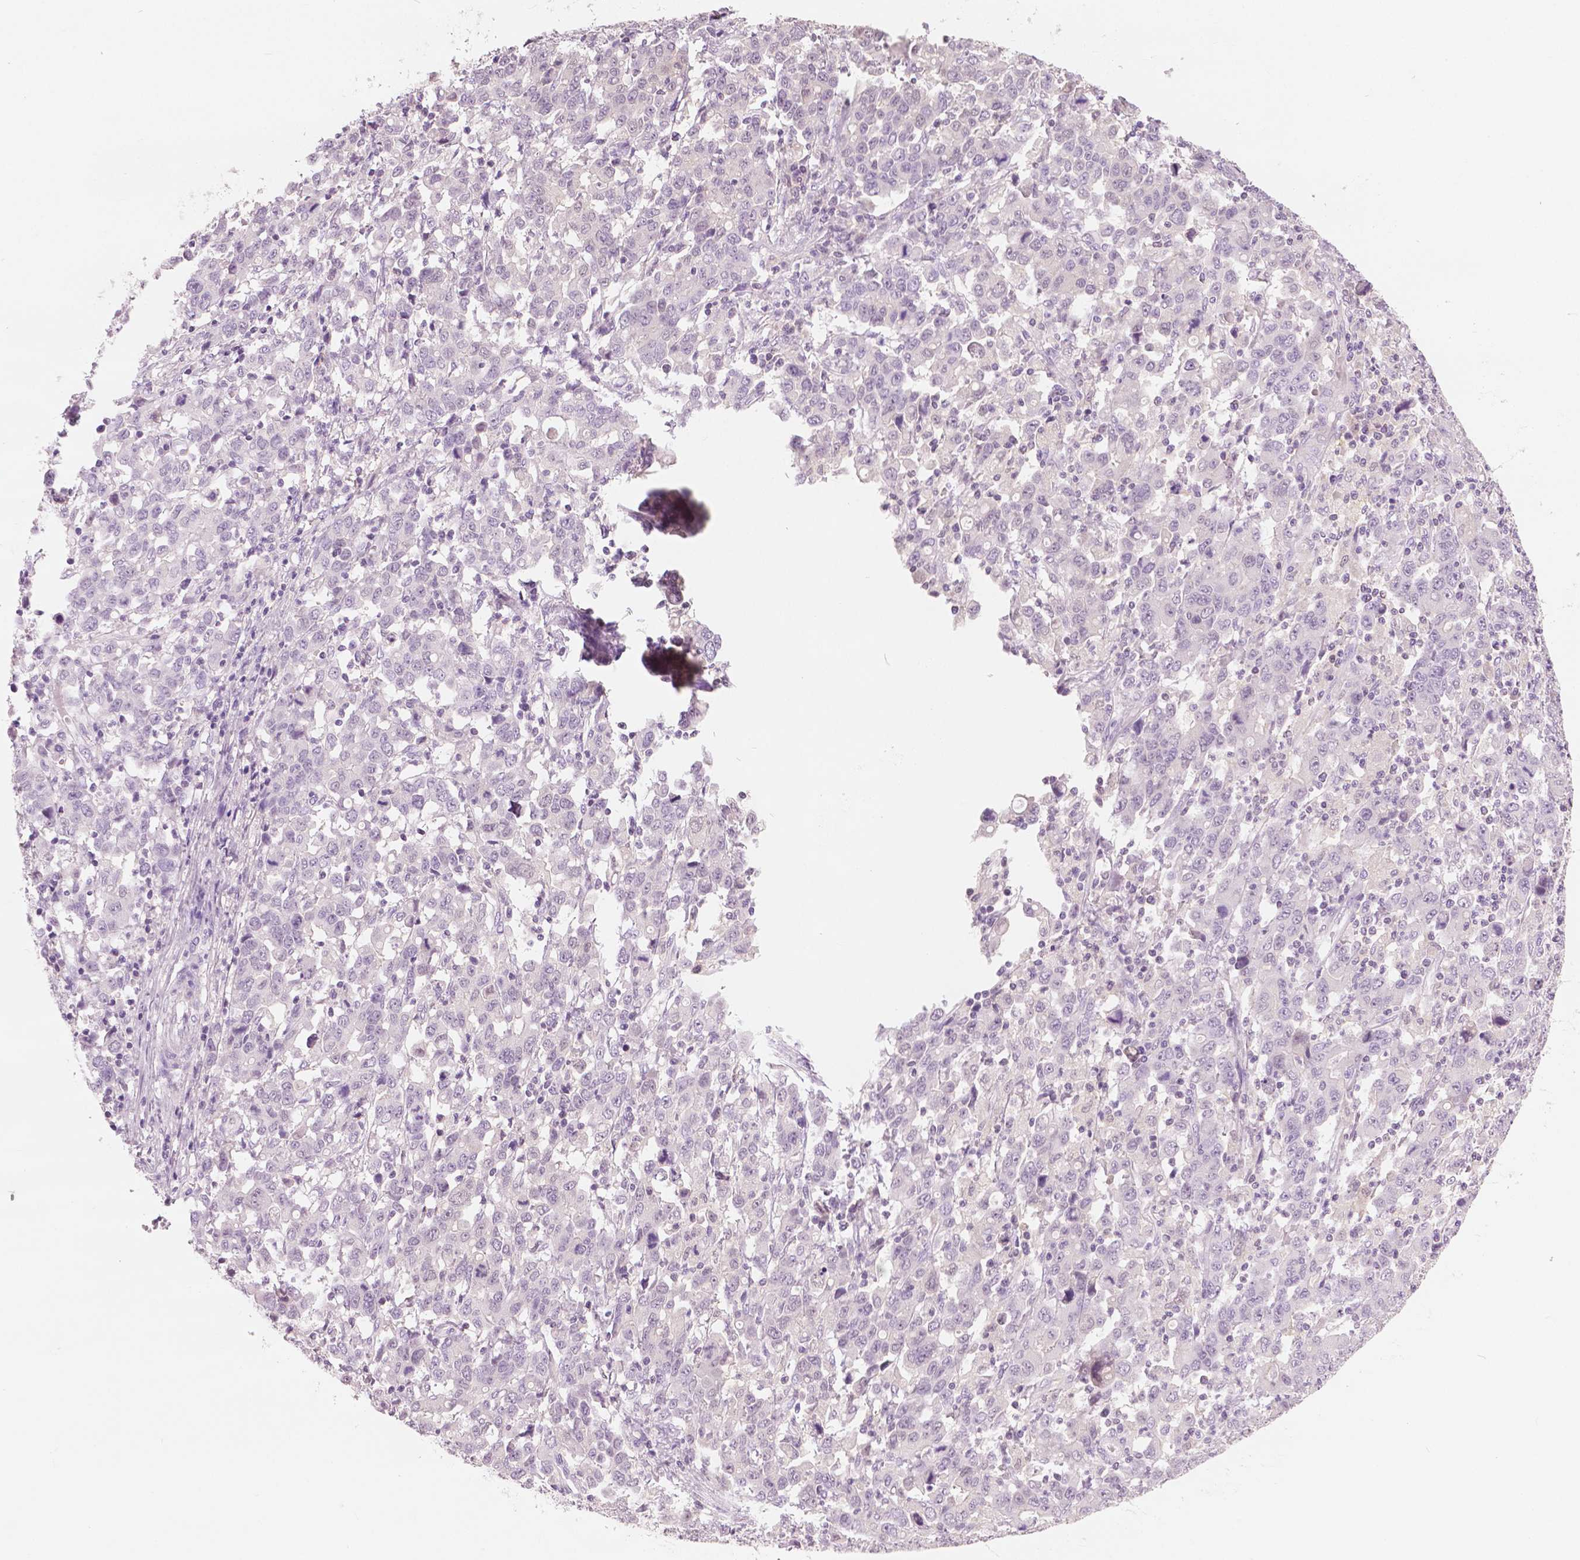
{"staining": {"intensity": "negative", "quantity": "none", "location": "none"}, "tissue": "stomach cancer", "cell_type": "Tumor cells", "image_type": "cancer", "snomed": [{"axis": "morphology", "description": "Adenocarcinoma, NOS"}, {"axis": "topography", "description": "Stomach, upper"}], "caption": "IHC histopathology image of human stomach cancer stained for a protein (brown), which shows no expression in tumor cells.", "gene": "GALM", "patient": {"sex": "male", "age": 69}}